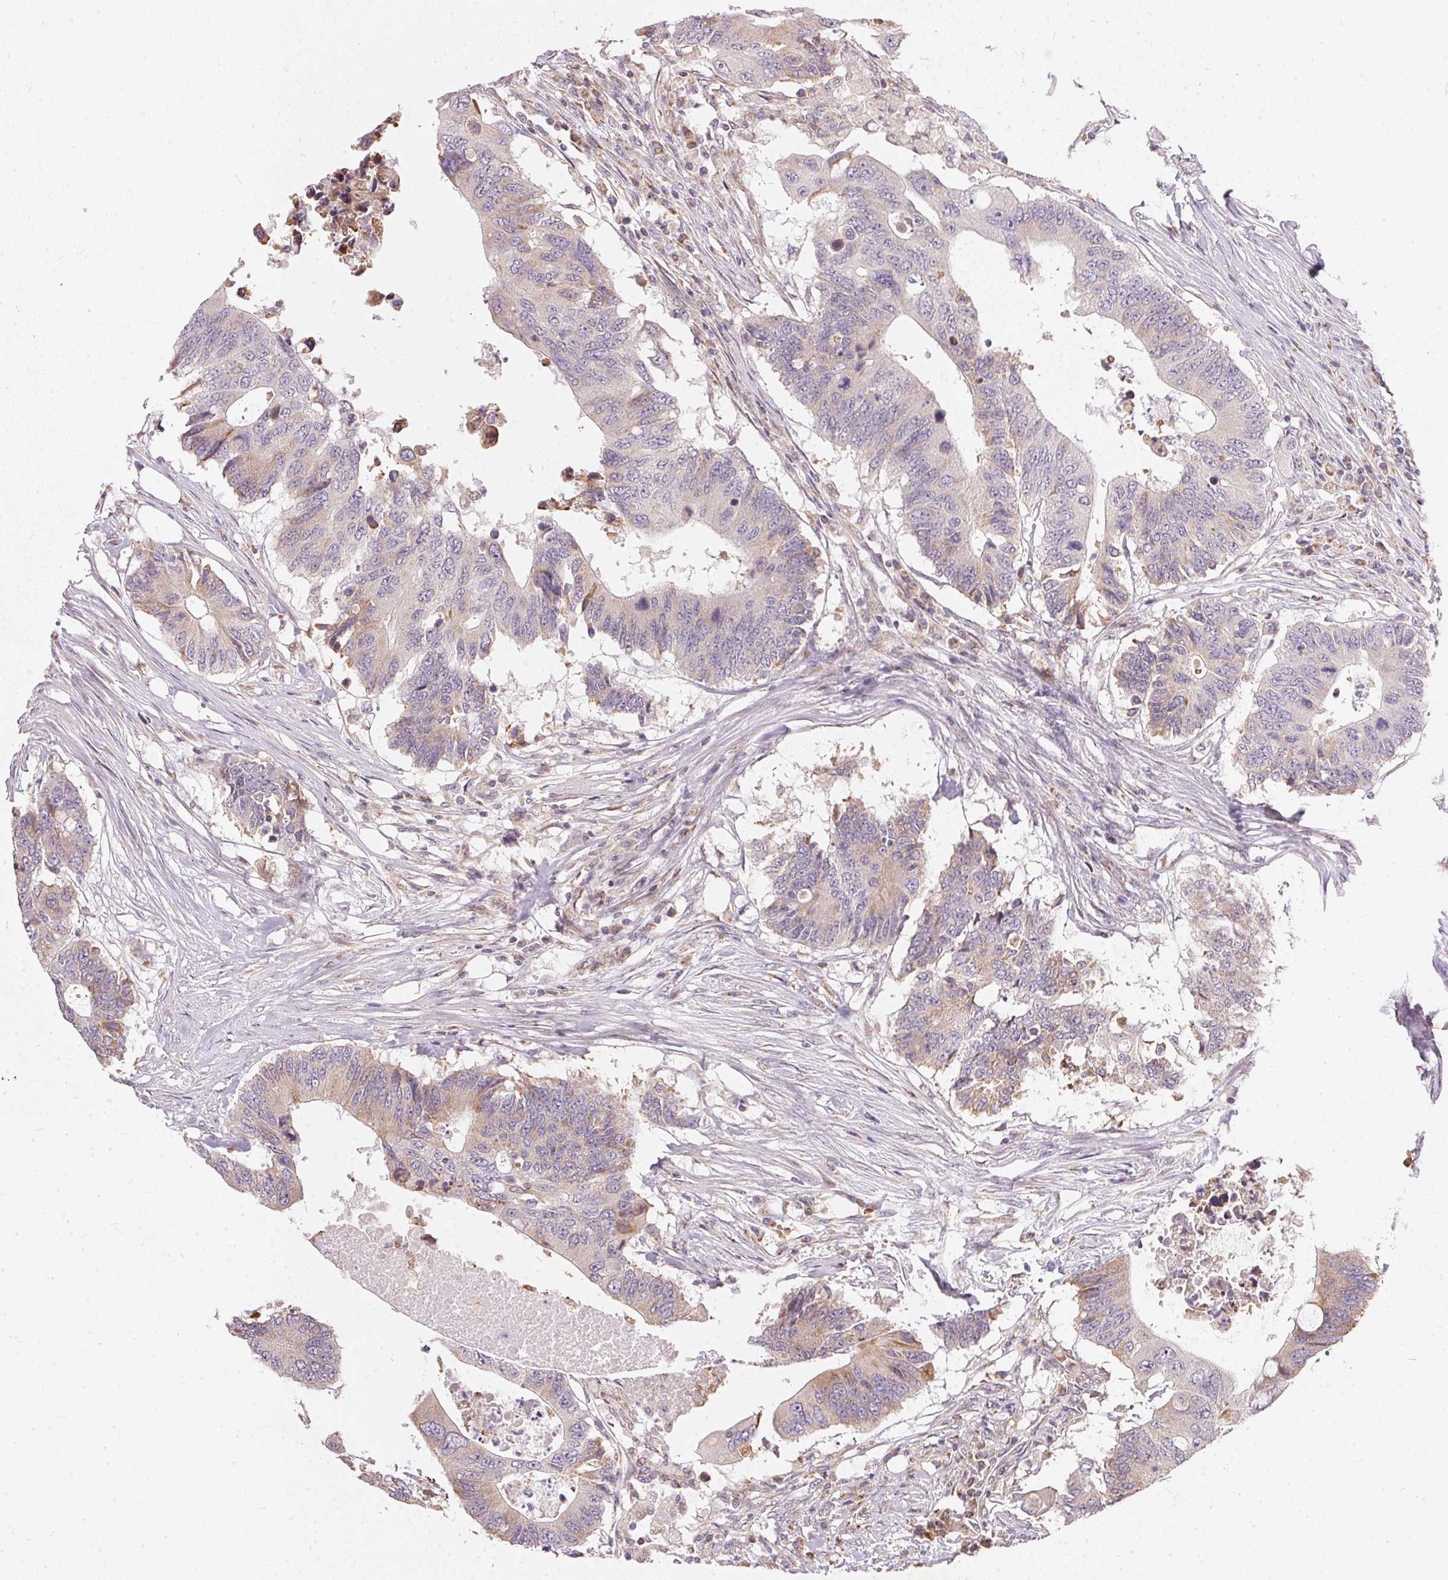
{"staining": {"intensity": "weak", "quantity": "25%-75%", "location": "cytoplasmic/membranous"}, "tissue": "colorectal cancer", "cell_type": "Tumor cells", "image_type": "cancer", "snomed": [{"axis": "morphology", "description": "Adenocarcinoma, NOS"}, {"axis": "topography", "description": "Colon"}], "caption": "High-power microscopy captured an immunohistochemistry micrograph of colorectal adenocarcinoma, revealing weak cytoplasmic/membranous expression in about 25%-75% of tumor cells. The protein is shown in brown color, while the nuclei are stained blue.", "gene": "VWA5B2", "patient": {"sex": "male", "age": 71}}